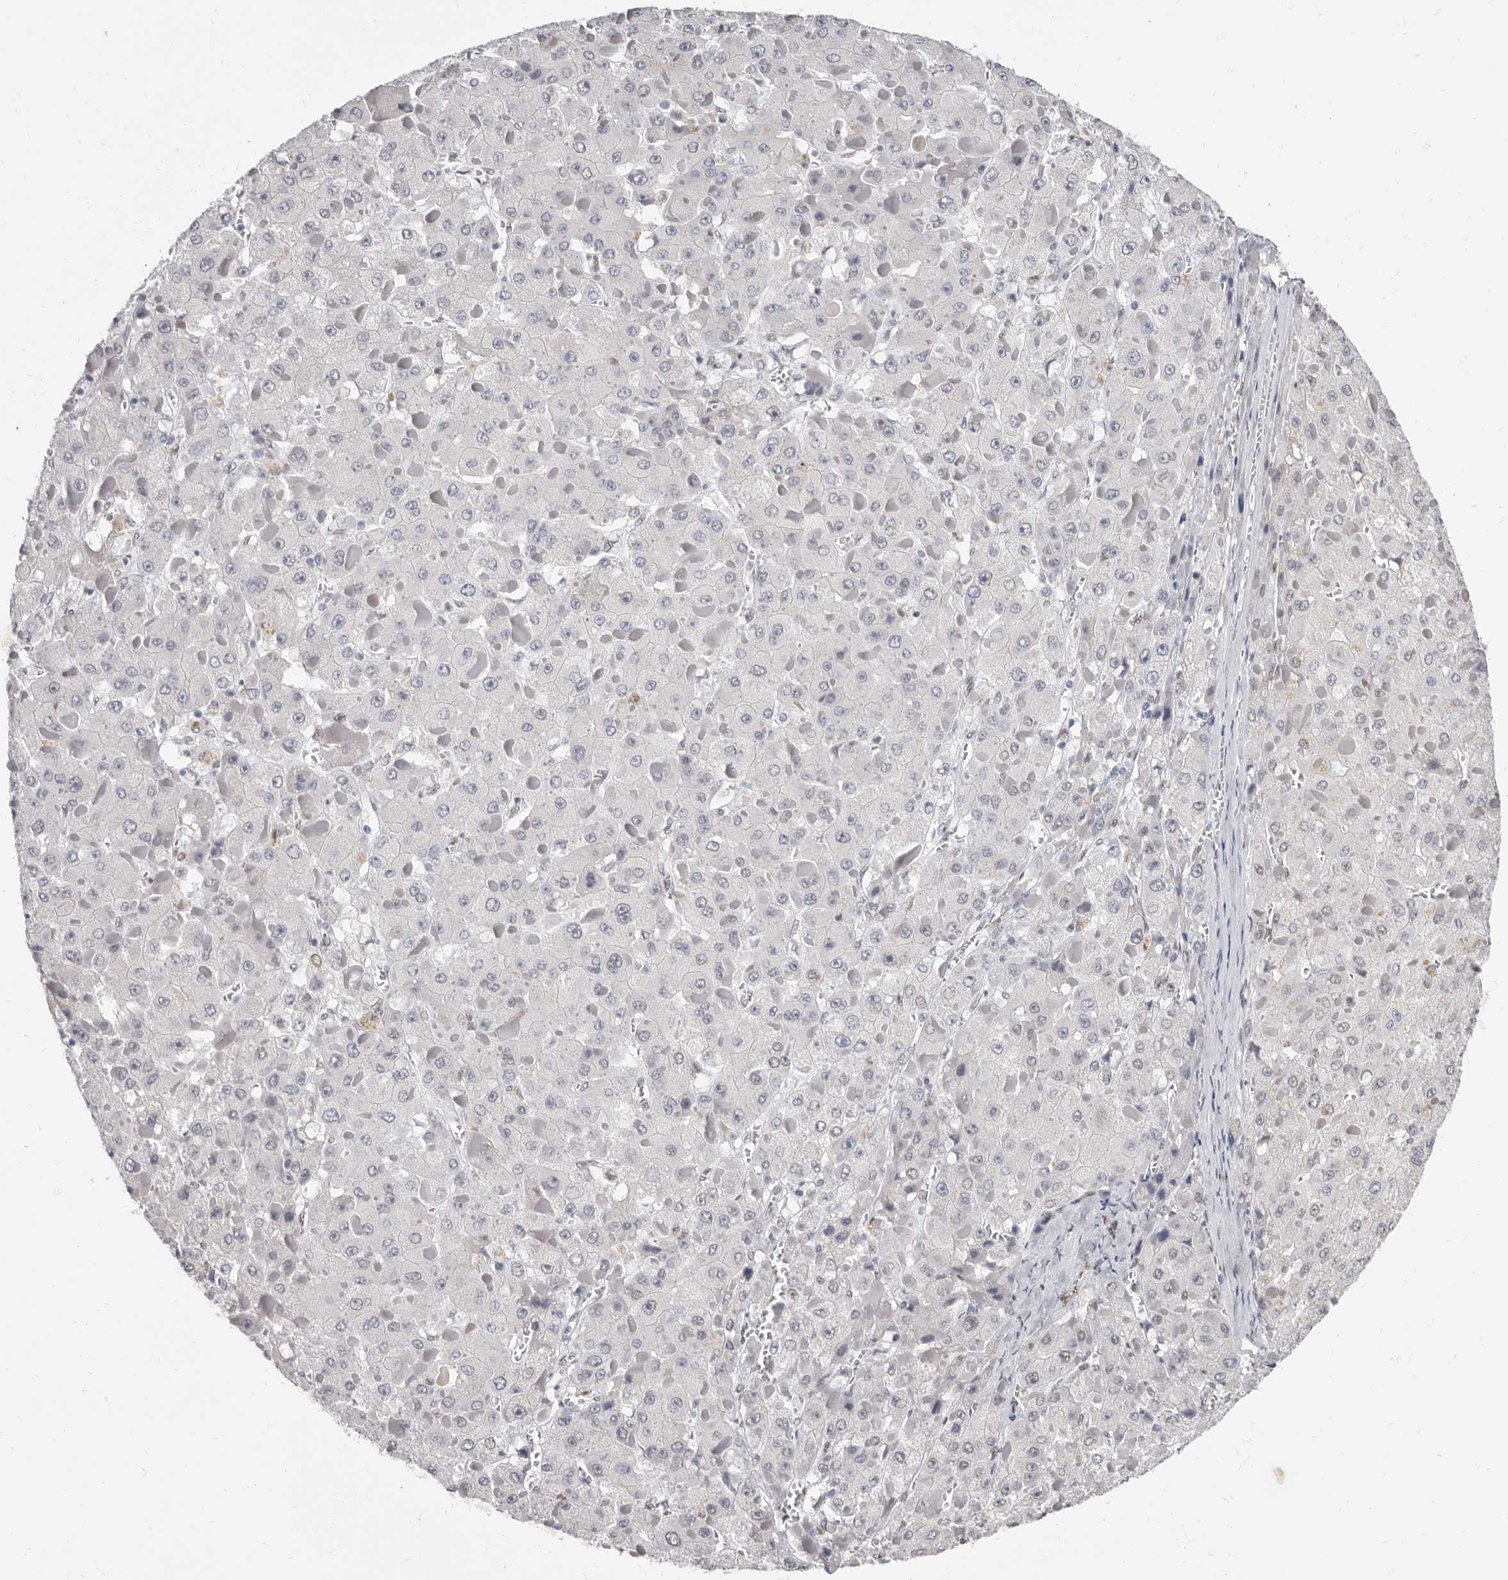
{"staining": {"intensity": "negative", "quantity": "none", "location": "none"}, "tissue": "liver cancer", "cell_type": "Tumor cells", "image_type": "cancer", "snomed": [{"axis": "morphology", "description": "Carcinoma, Hepatocellular, NOS"}, {"axis": "topography", "description": "Liver"}], "caption": "Tumor cells are negative for brown protein staining in hepatocellular carcinoma (liver). (DAB IHC, high magnification).", "gene": "ZNF326", "patient": {"sex": "female", "age": 73}}